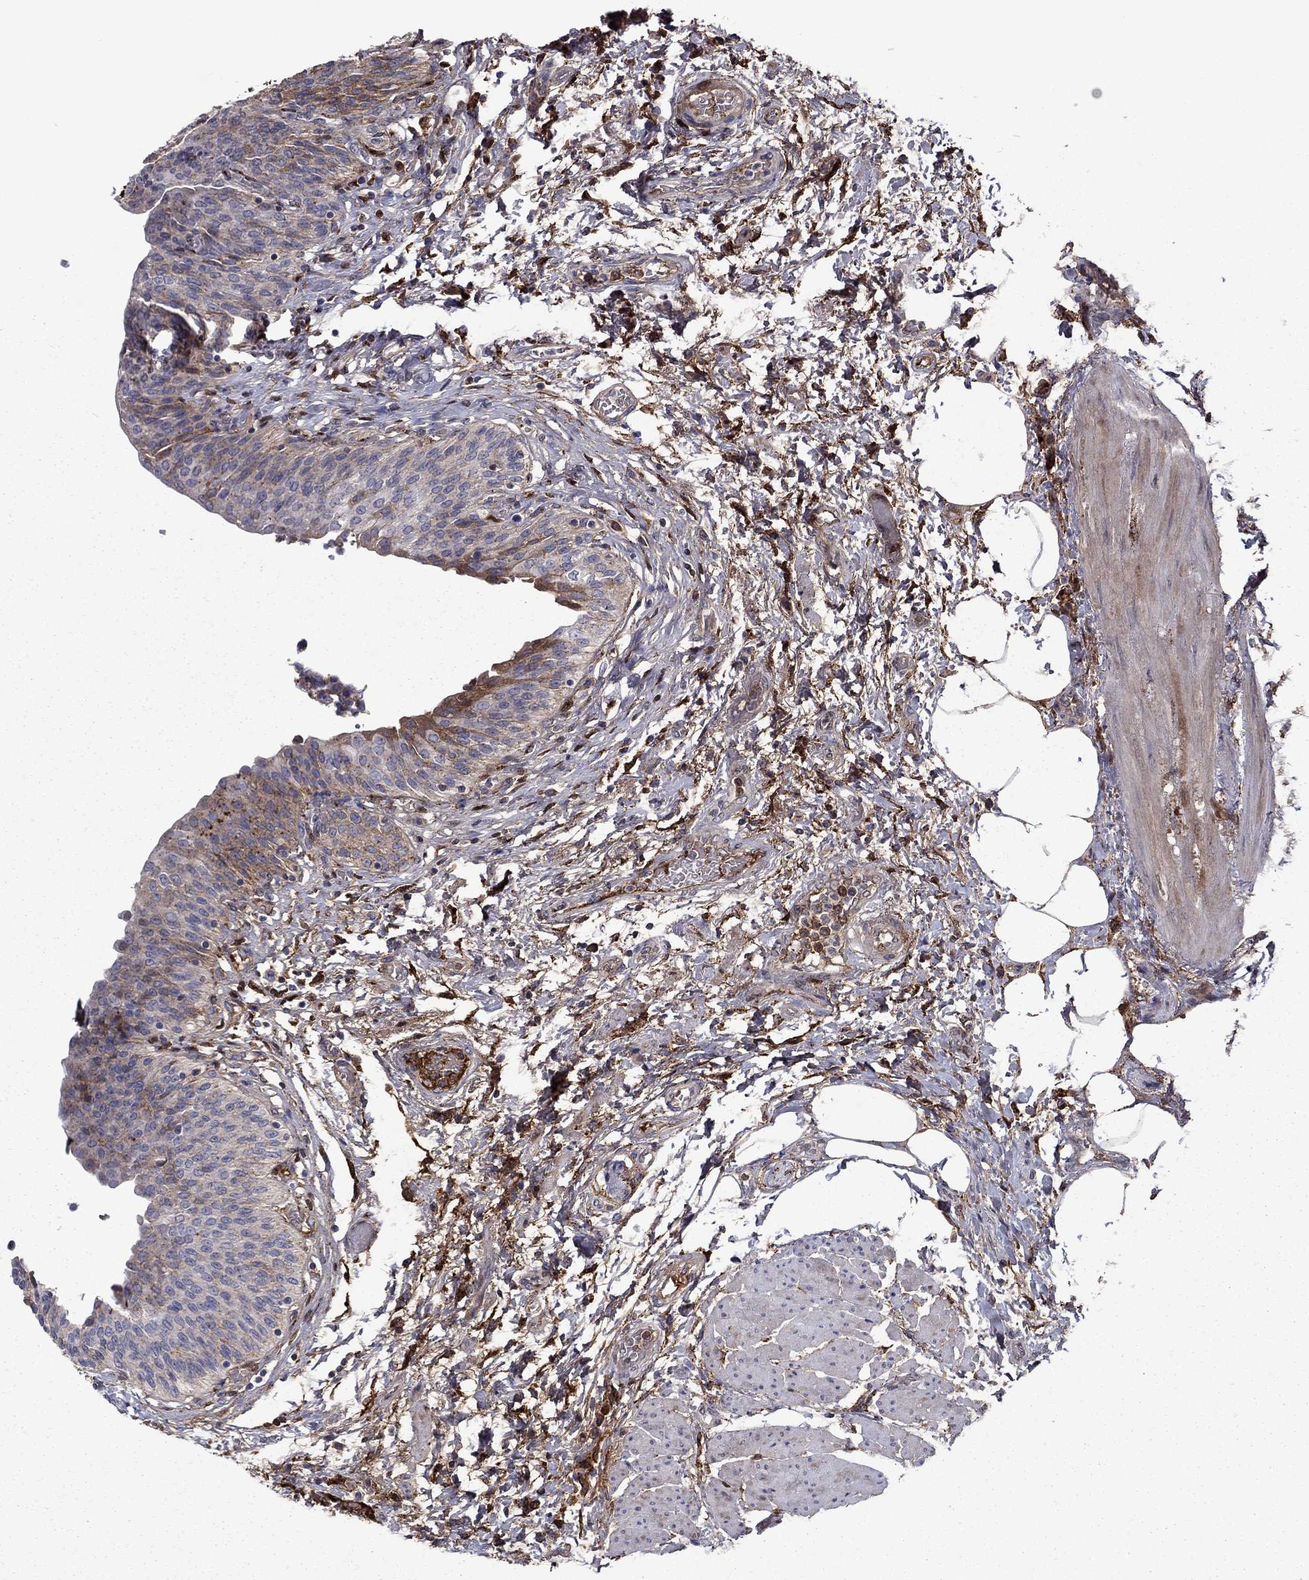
{"staining": {"intensity": "moderate", "quantity": "<25%", "location": "cytoplasmic/membranous"}, "tissue": "urinary bladder", "cell_type": "Urothelial cells", "image_type": "normal", "snomed": [{"axis": "morphology", "description": "Normal tissue, NOS"}, {"axis": "morphology", "description": "Metaplasia, NOS"}, {"axis": "topography", "description": "Urinary bladder"}], "caption": "An image of urinary bladder stained for a protein reveals moderate cytoplasmic/membranous brown staining in urothelial cells. The protein is shown in brown color, while the nuclei are stained blue.", "gene": "HPX", "patient": {"sex": "male", "age": 68}}